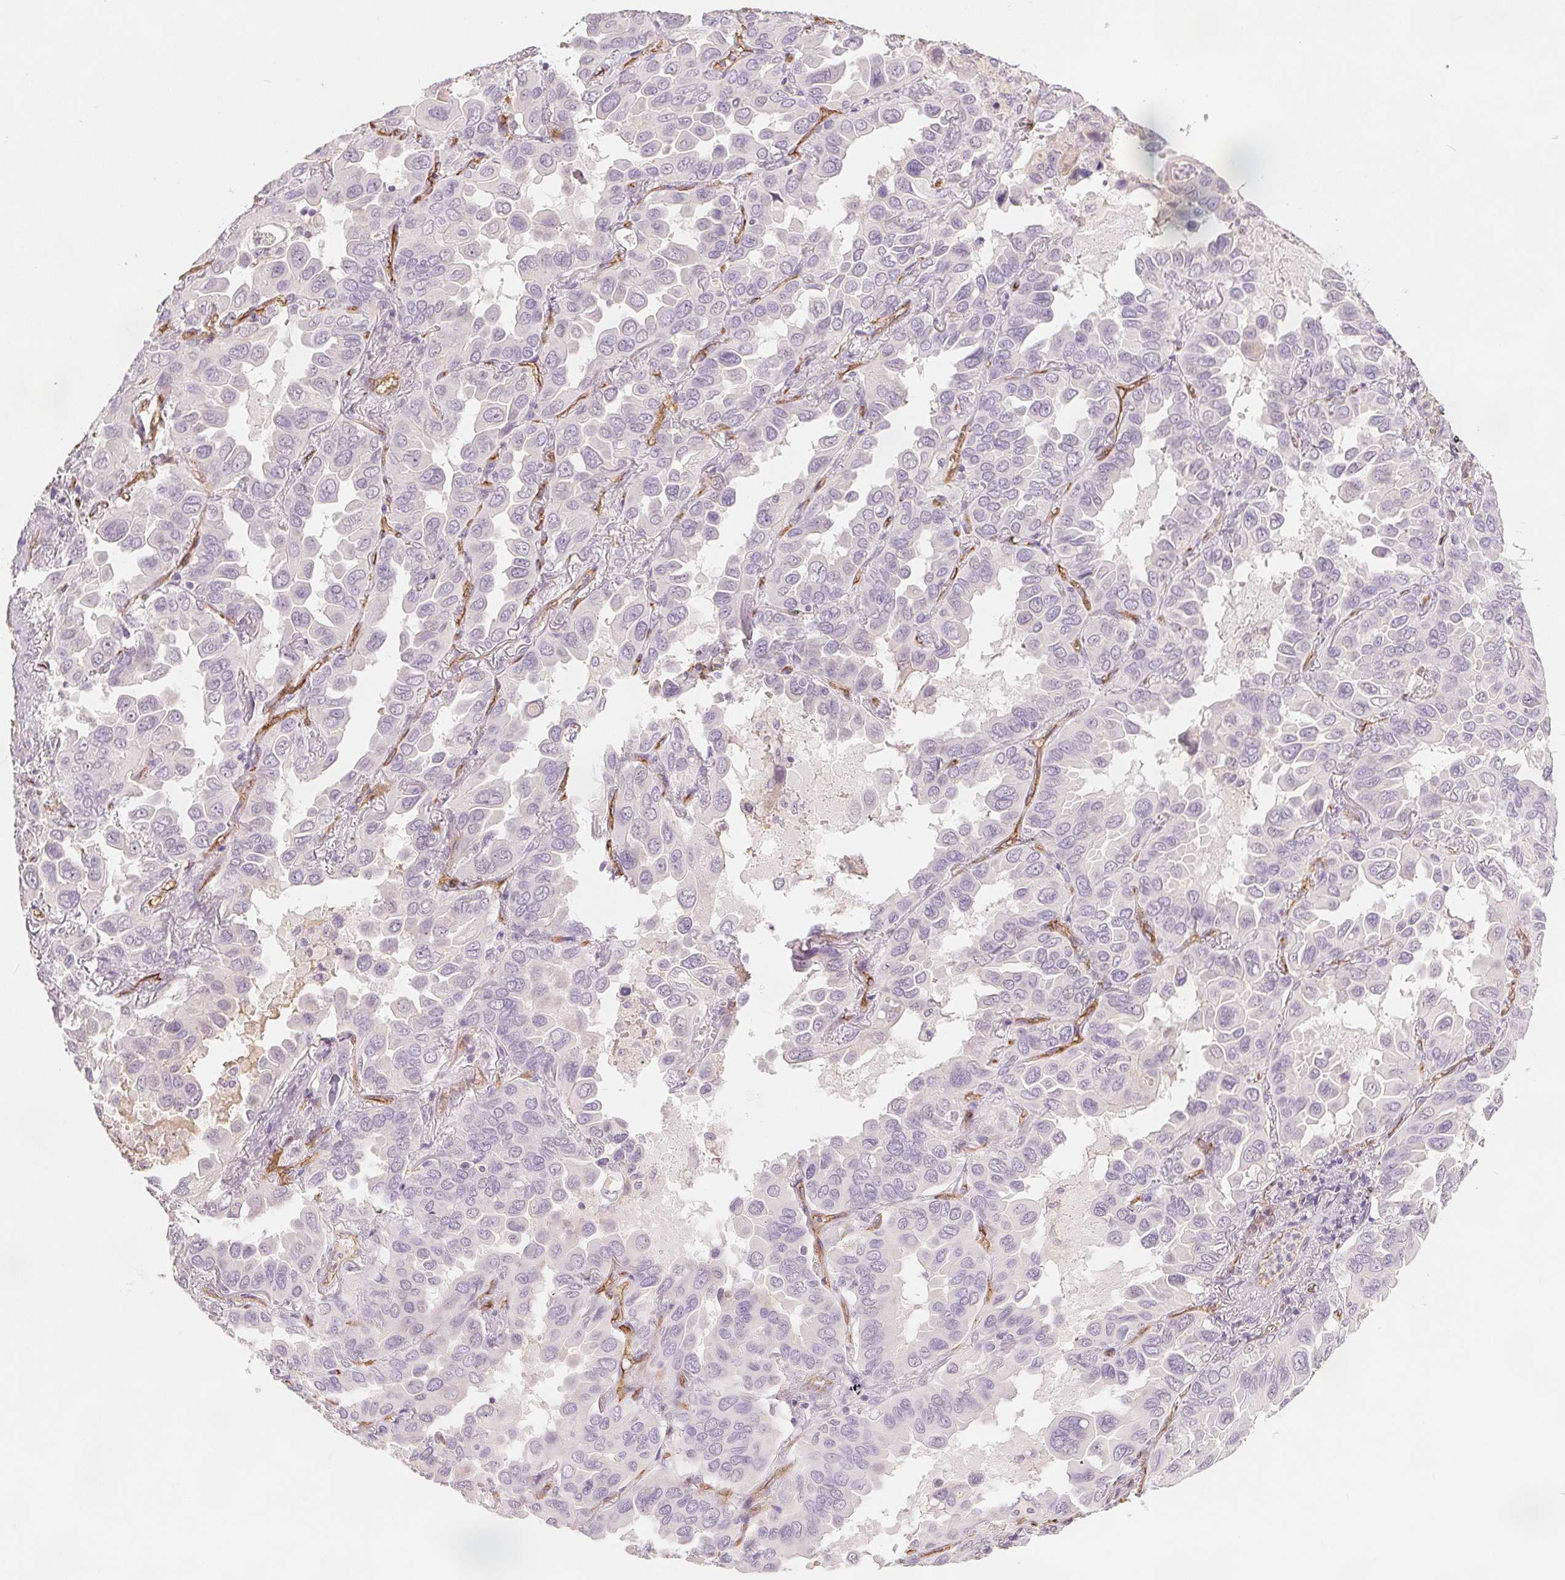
{"staining": {"intensity": "negative", "quantity": "none", "location": "none"}, "tissue": "lung cancer", "cell_type": "Tumor cells", "image_type": "cancer", "snomed": [{"axis": "morphology", "description": "Adenocarcinoma, NOS"}, {"axis": "topography", "description": "Lung"}], "caption": "Lung adenocarcinoma stained for a protein using immunohistochemistry (IHC) exhibits no expression tumor cells.", "gene": "PODXL", "patient": {"sex": "male", "age": 64}}